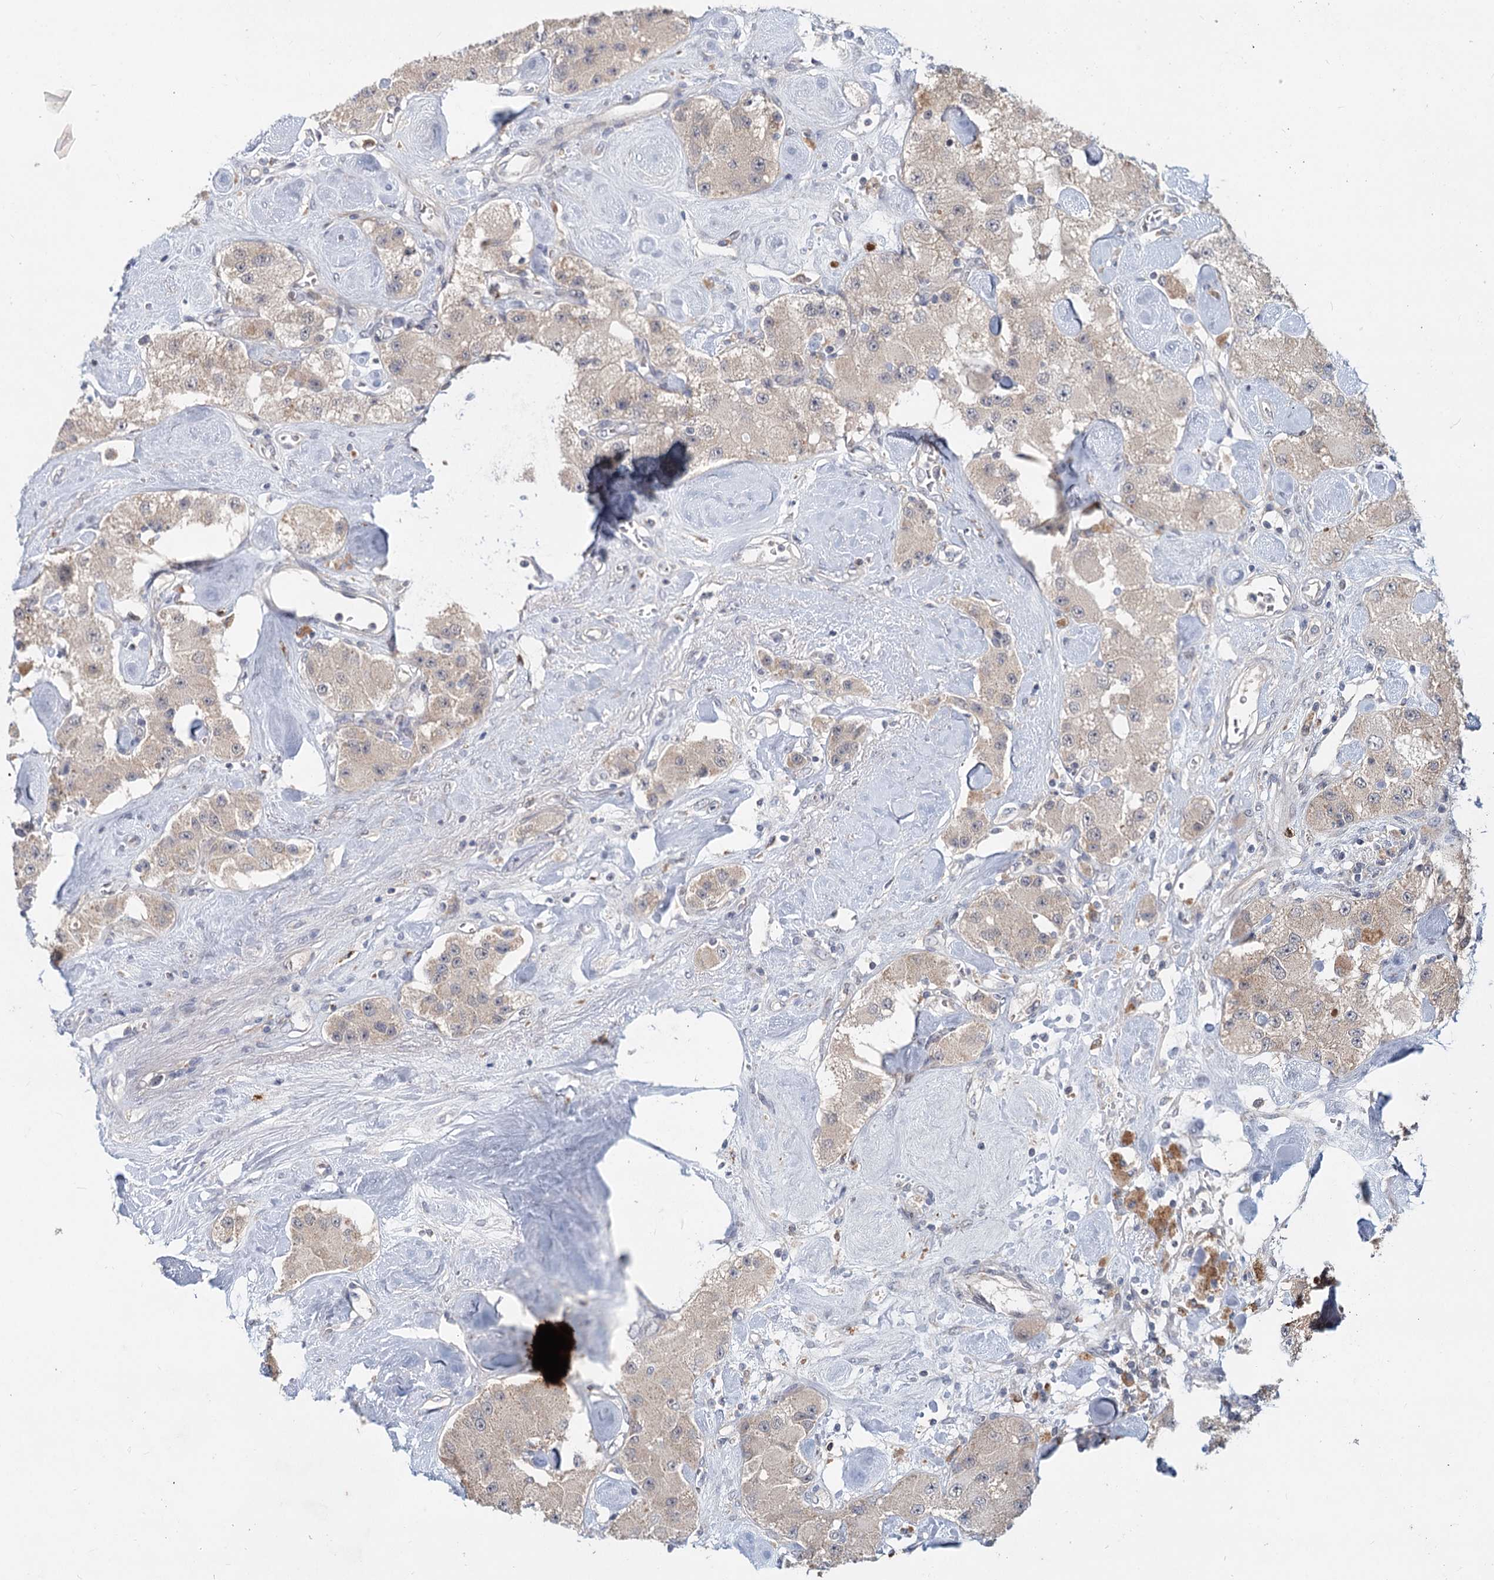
{"staining": {"intensity": "weak", "quantity": "<25%", "location": "cytoplasmic/membranous"}, "tissue": "carcinoid", "cell_type": "Tumor cells", "image_type": "cancer", "snomed": [{"axis": "morphology", "description": "Carcinoid, malignant, NOS"}, {"axis": "topography", "description": "Pancreas"}], "caption": "This image is of carcinoid stained with immunohistochemistry to label a protein in brown with the nuclei are counter-stained blue. There is no positivity in tumor cells. (DAB immunohistochemistry (IHC) with hematoxylin counter stain).", "gene": "AP3B1", "patient": {"sex": "male", "age": 41}}